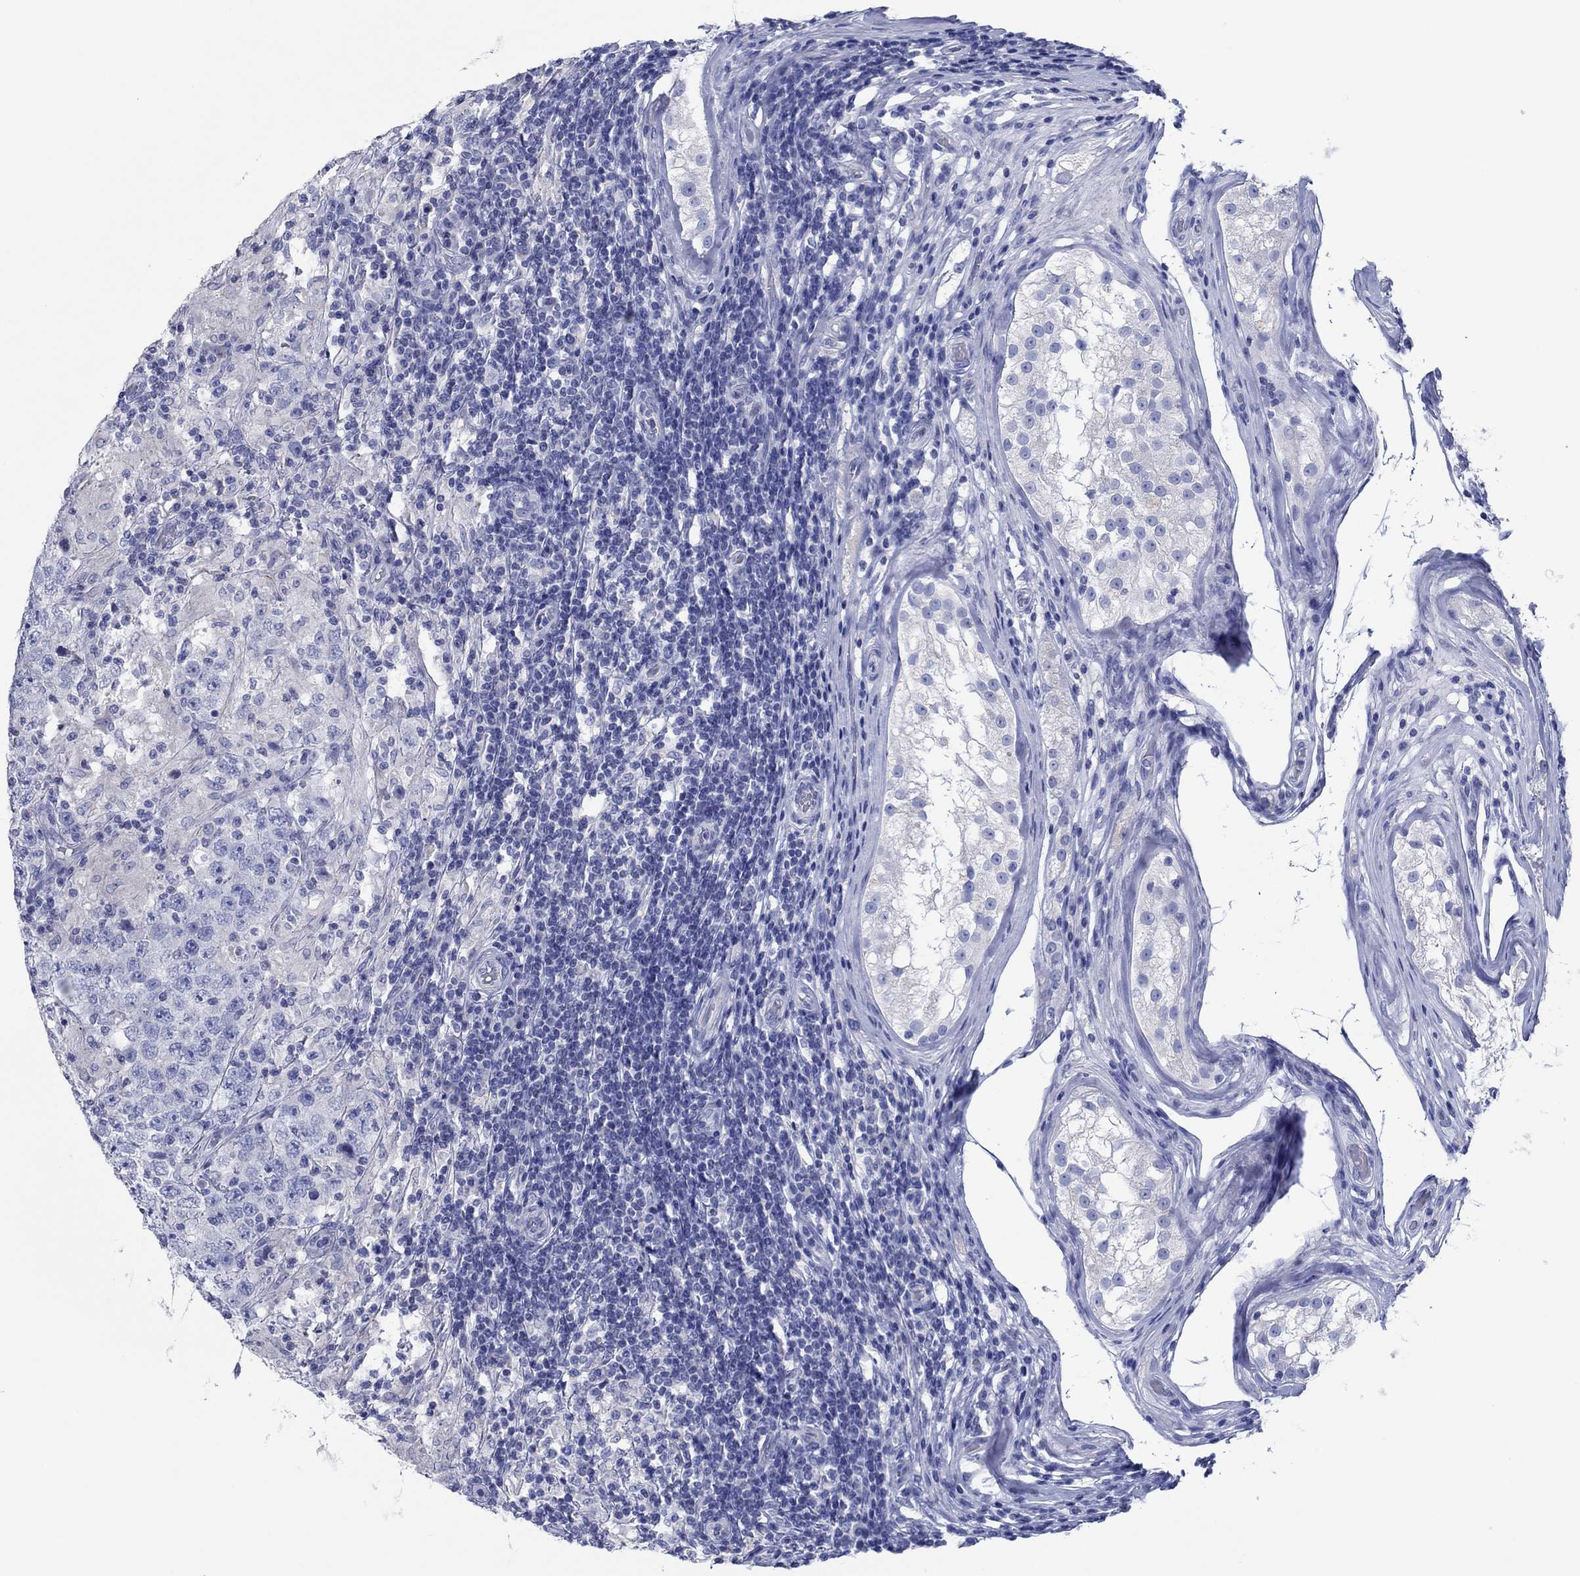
{"staining": {"intensity": "negative", "quantity": "none", "location": "none"}, "tissue": "testis cancer", "cell_type": "Tumor cells", "image_type": "cancer", "snomed": [{"axis": "morphology", "description": "Seminoma, NOS"}, {"axis": "morphology", "description": "Carcinoma, Embryonal, NOS"}, {"axis": "topography", "description": "Testis"}], "caption": "High magnification brightfield microscopy of testis cancer (embryonal carcinoma) stained with DAB (brown) and counterstained with hematoxylin (blue): tumor cells show no significant expression.", "gene": "HCRT", "patient": {"sex": "male", "age": 41}}